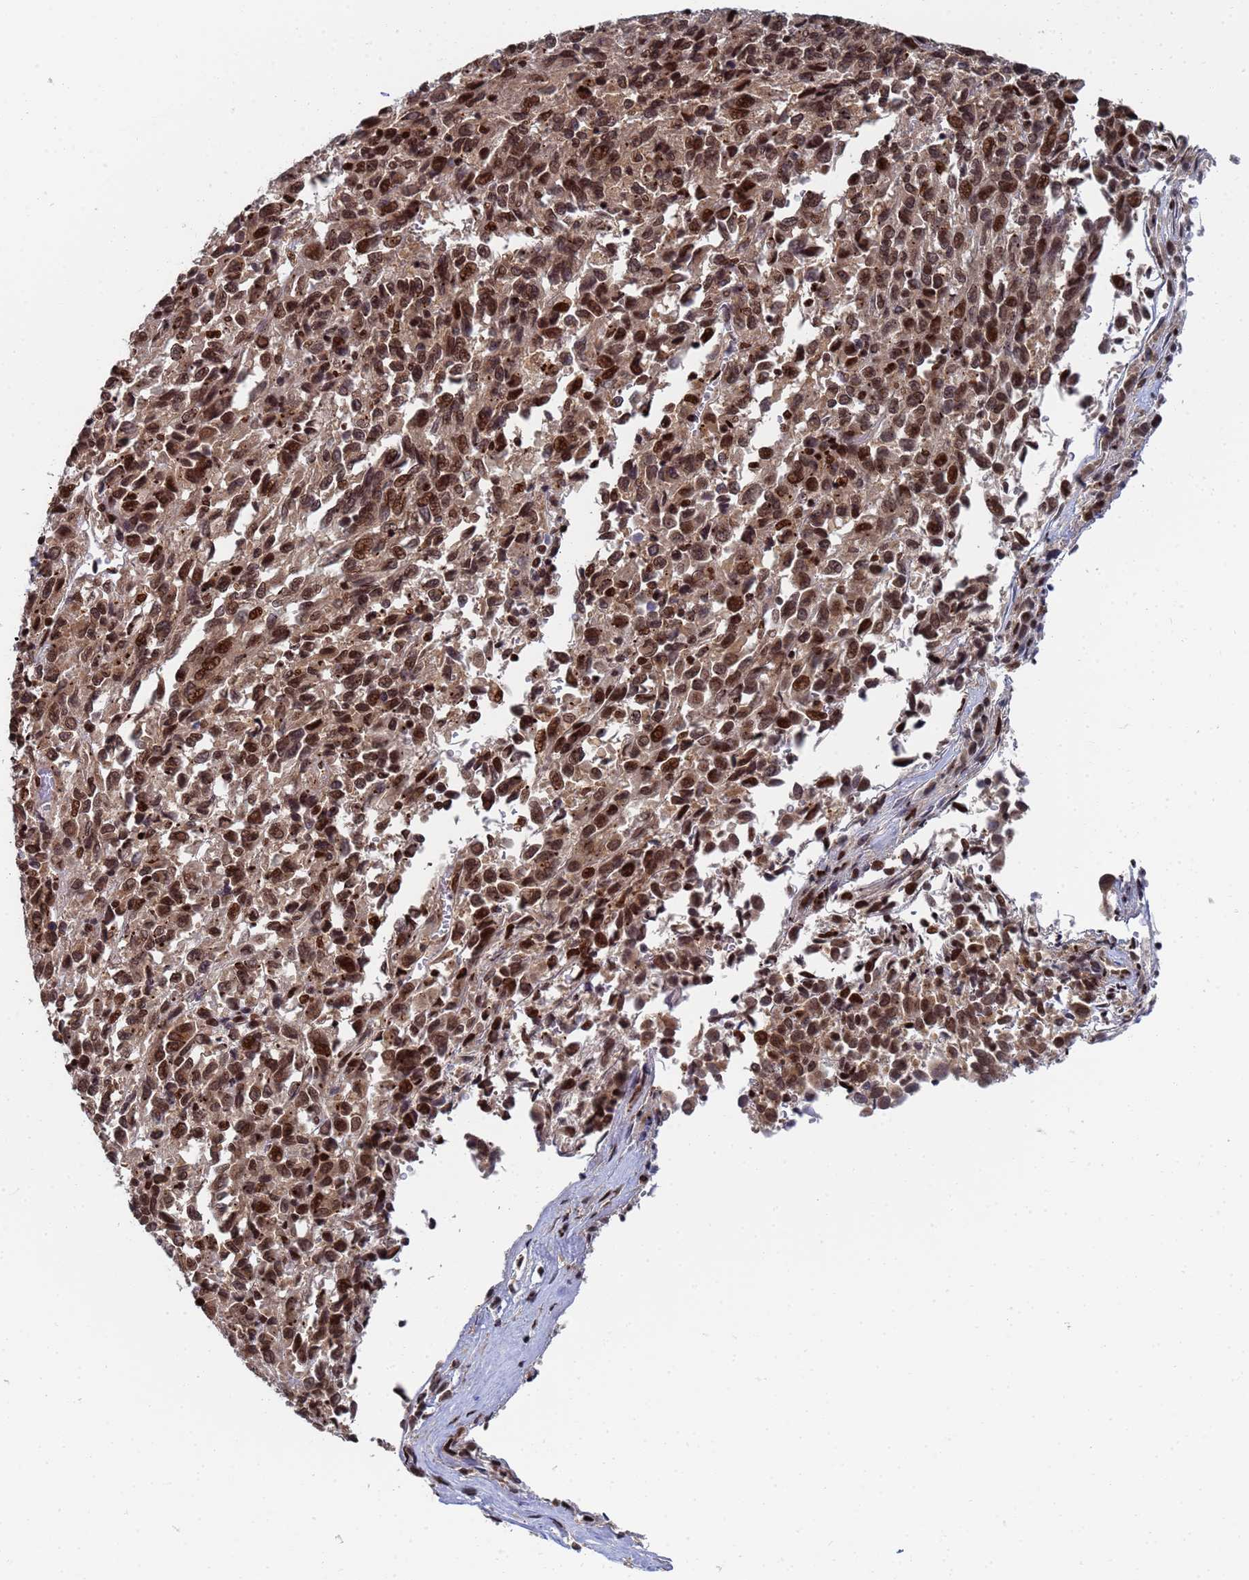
{"staining": {"intensity": "strong", "quantity": ">75%", "location": "nuclear"}, "tissue": "melanoma", "cell_type": "Tumor cells", "image_type": "cancer", "snomed": [{"axis": "morphology", "description": "Malignant melanoma, Metastatic site"}, {"axis": "topography", "description": "Lung"}], "caption": "Malignant melanoma (metastatic site) stained with a brown dye exhibits strong nuclear positive staining in about >75% of tumor cells.", "gene": "AP5Z1", "patient": {"sex": "male", "age": 64}}